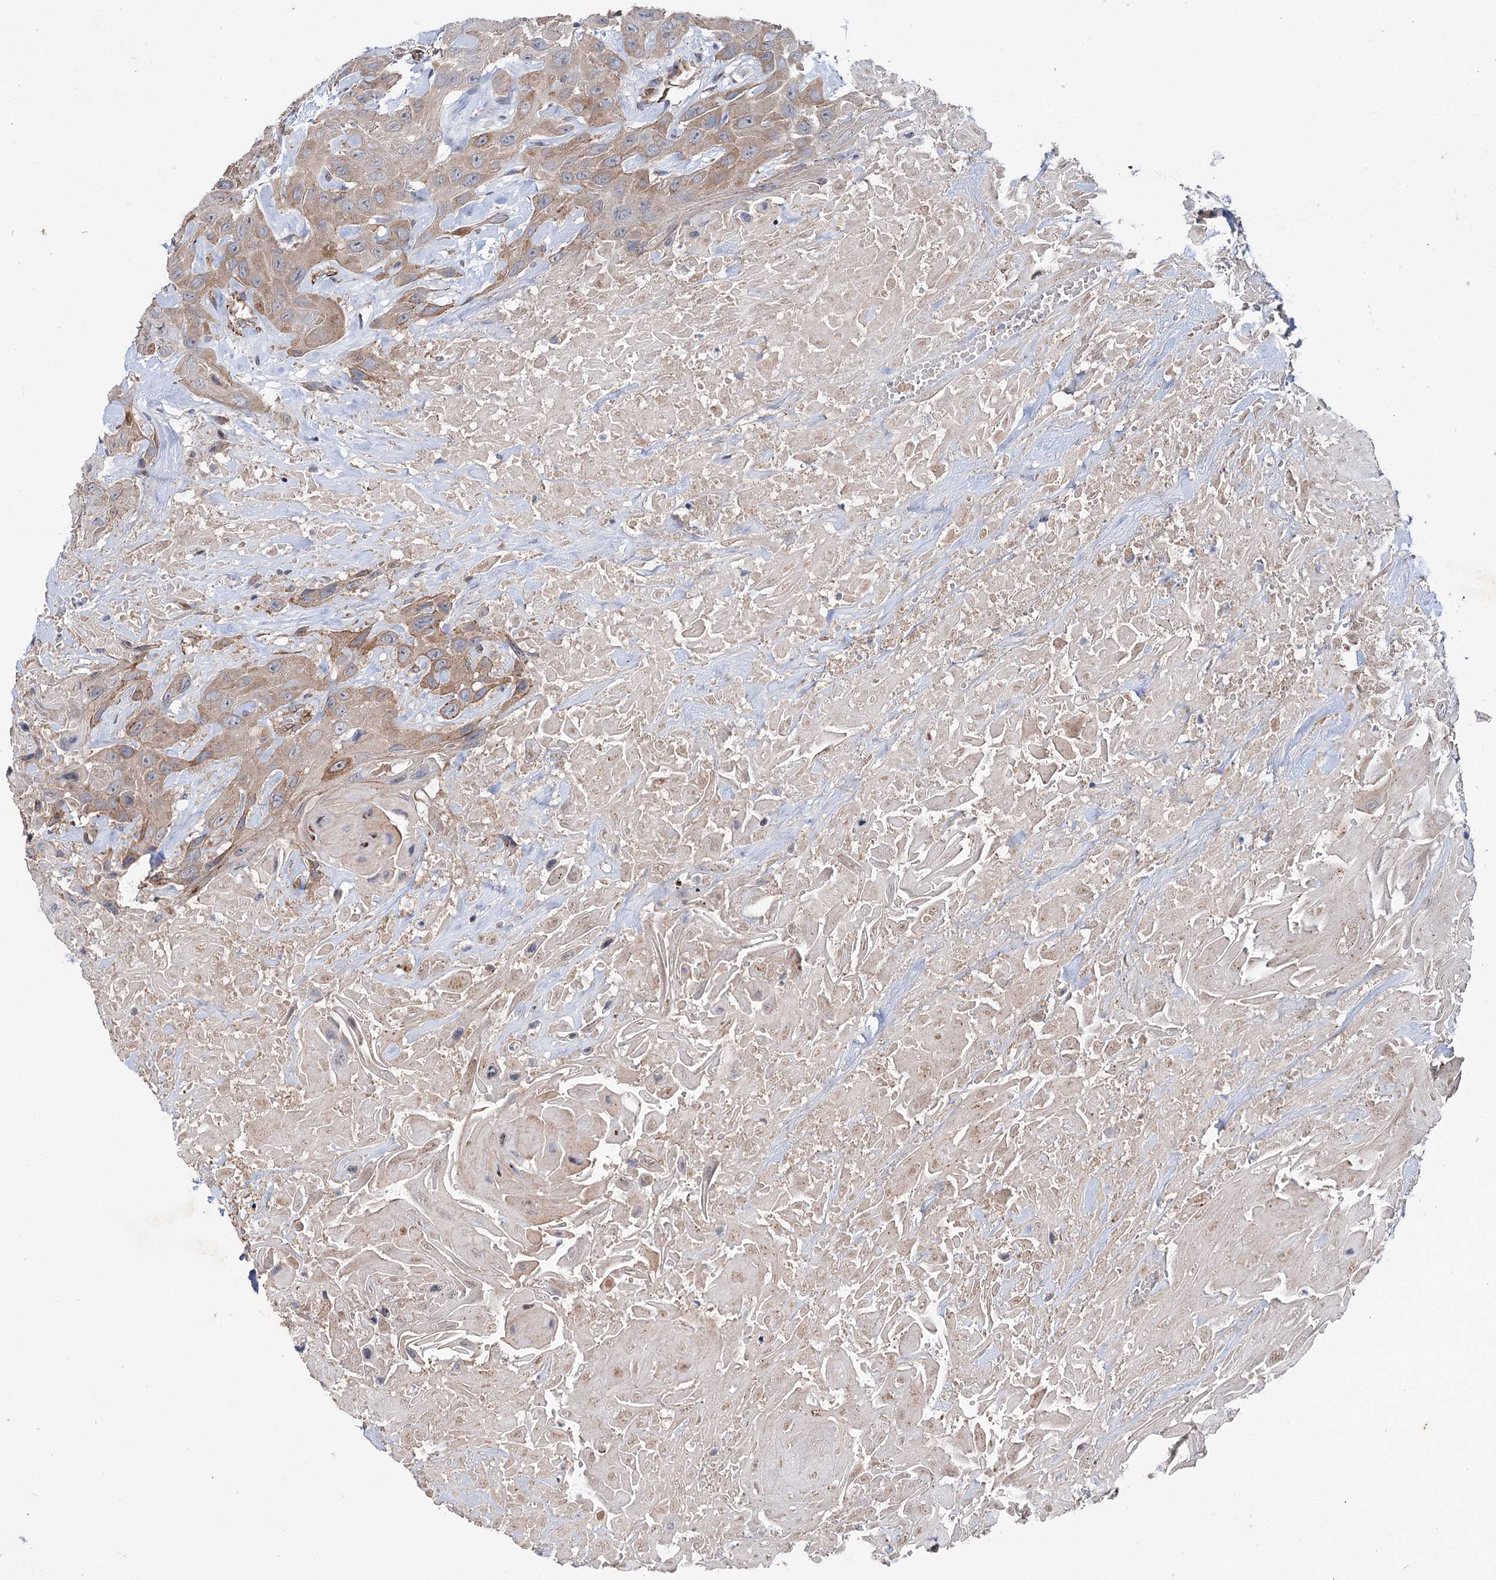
{"staining": {"intensity": "weak", "quantity": "25%-75%", "location": "cytoplasmic/membranous"}, "tissue": "head and neck cancer", "cell_type": "Tumor cells", "image_type": "cancer", "snomed": [{"axis": "morphology", "description": "Squamous cell carcinoma, NOS"}, {"axis": "topography", "description": "Head-Neck"}], "caption": "Protein analysis of squamous cell carcinoma (head and neck) tissue exhibits weak cytoplasmic/membranous staining in about 25%-75% of tumor cells. (DAB IHC with brightfield microscopy, high magnification).", "gene": "SPATS2", "patient": {"sex": "male", "age": 81}}